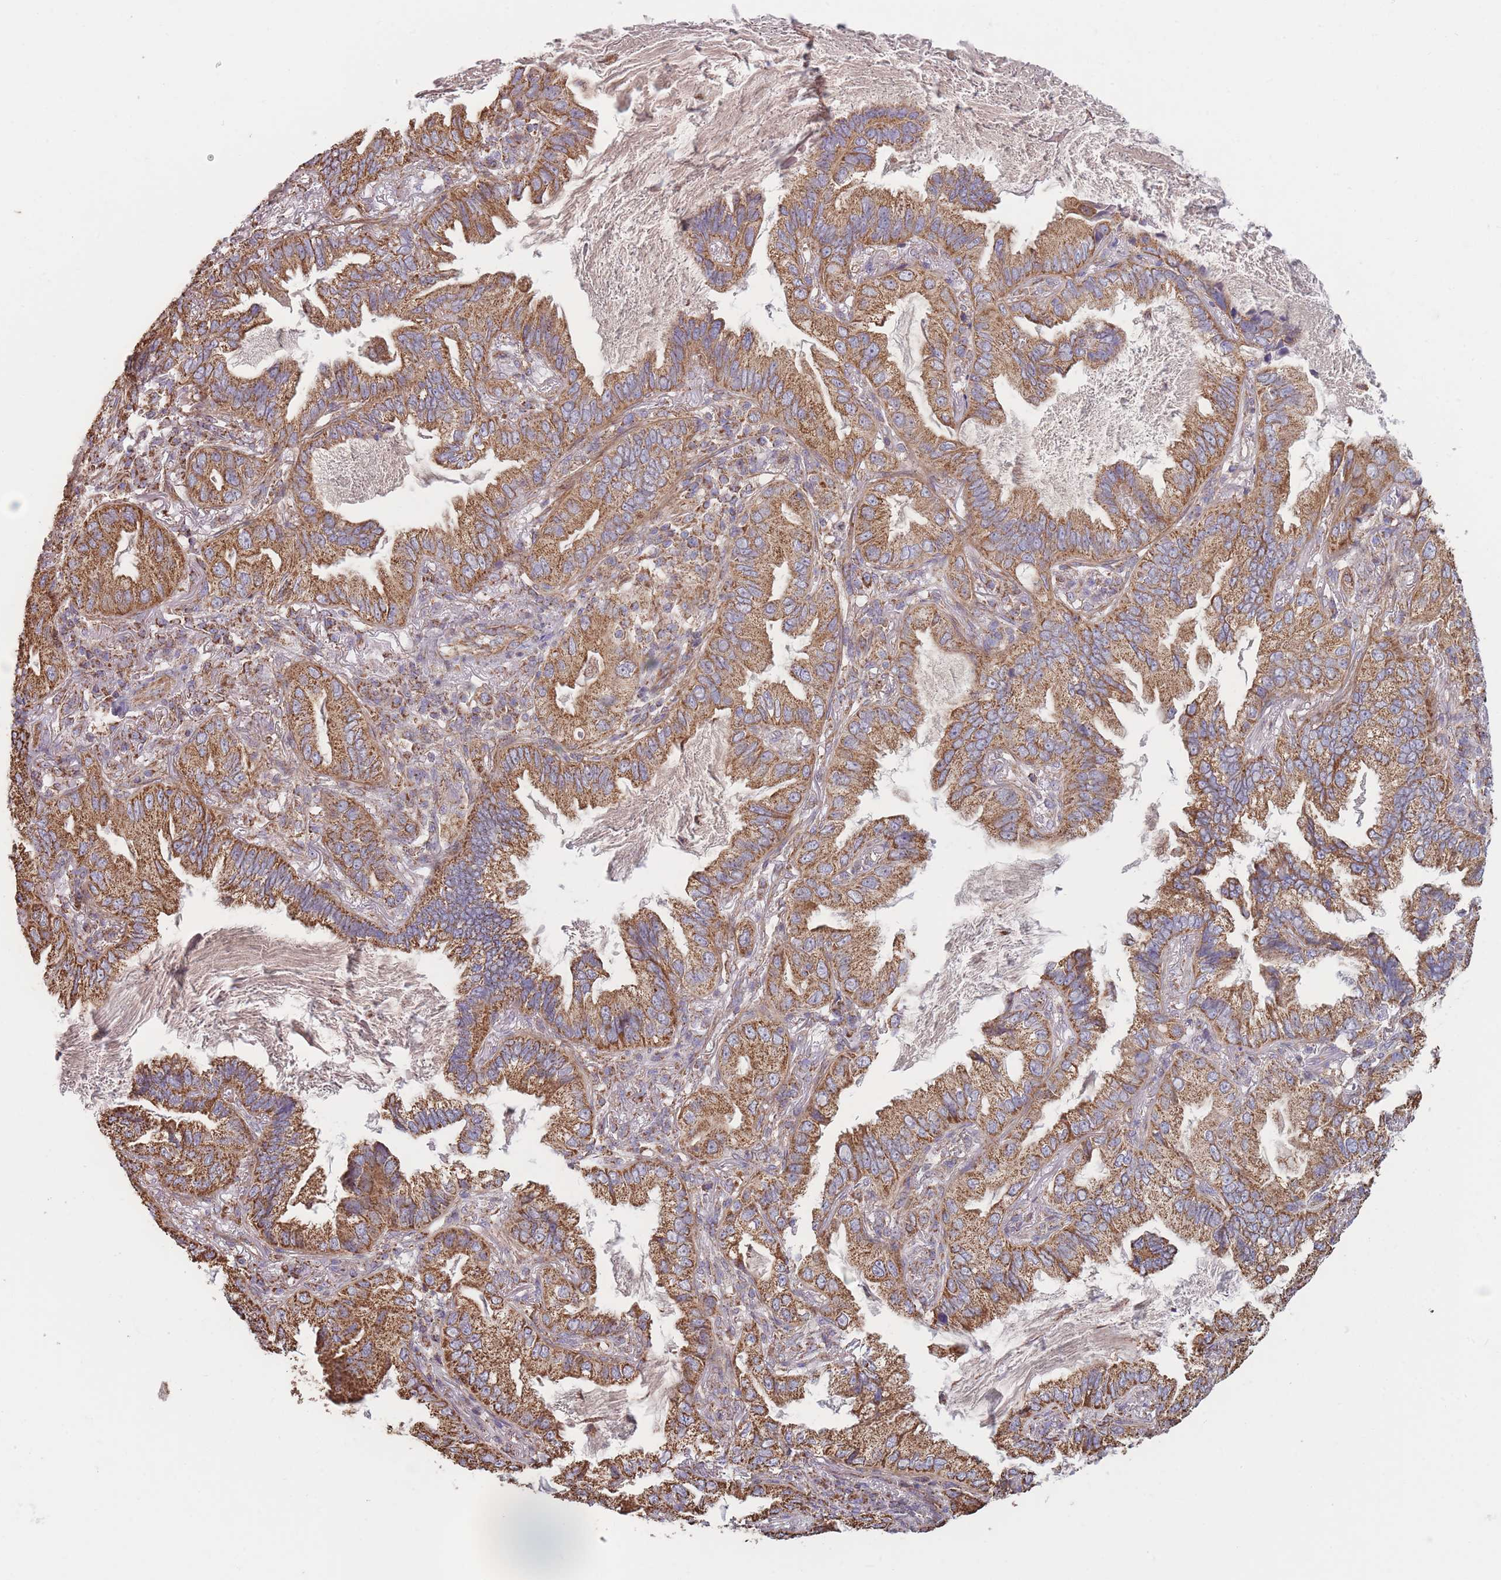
{"staining": {"intensity": "moderate", "quantity": ">75%", "location": "cytoplasmic/membranous"}, "tissue": "lung cancer", "cell_type": "Tumor cells", "image_type": "cancer", "snomed": [{"axis": "morphology", "description": "Adenocarcinoma, NOS"}, {"axis": "topography", "description": "Lung"}], "caption": "Protein staining of lung cancer tissue reveals moderate cytoplasmic/membranous staining in about >75% of tumor cells.", "gene": "KIF16B", "patient": {"sex": "female", "age": 69}}